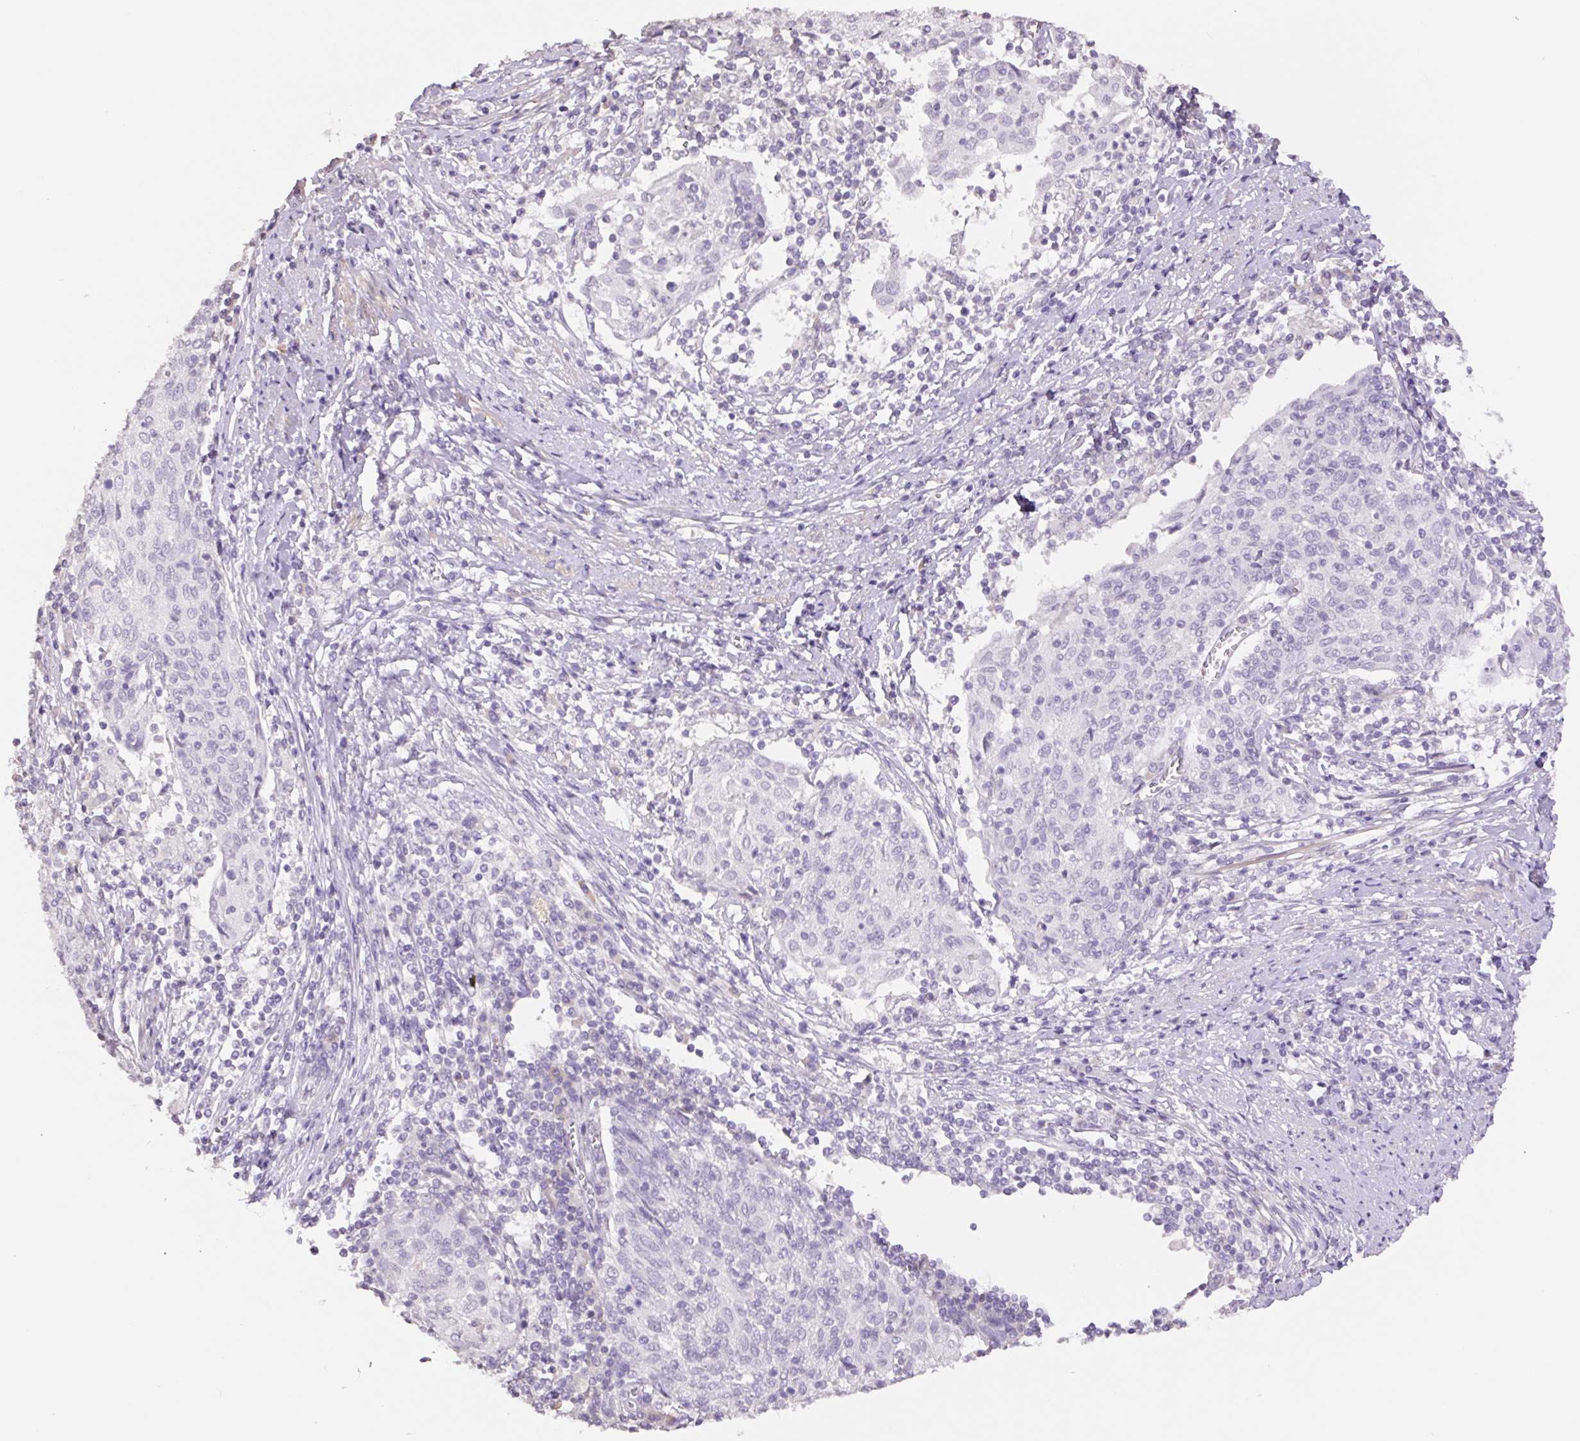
{"staining": {"intensity": "negative", "quantity": "none", "location": "none"}, "tissue": "cervical cancer", "cell_type": "Tumor cells", "image_type": "cancer", "snomed": [{"axis": "morphology", "description": "Squamous cell carcinoma, NOS"}, {"axis": "topography", "description": "Cervix"}], "caption": "Tumor cells are negative for protein expression in human cervical cancer (squamous cell carcinoma).", "gene": "HCRTR2", "patient": {"sex": "female", "age": 52}}